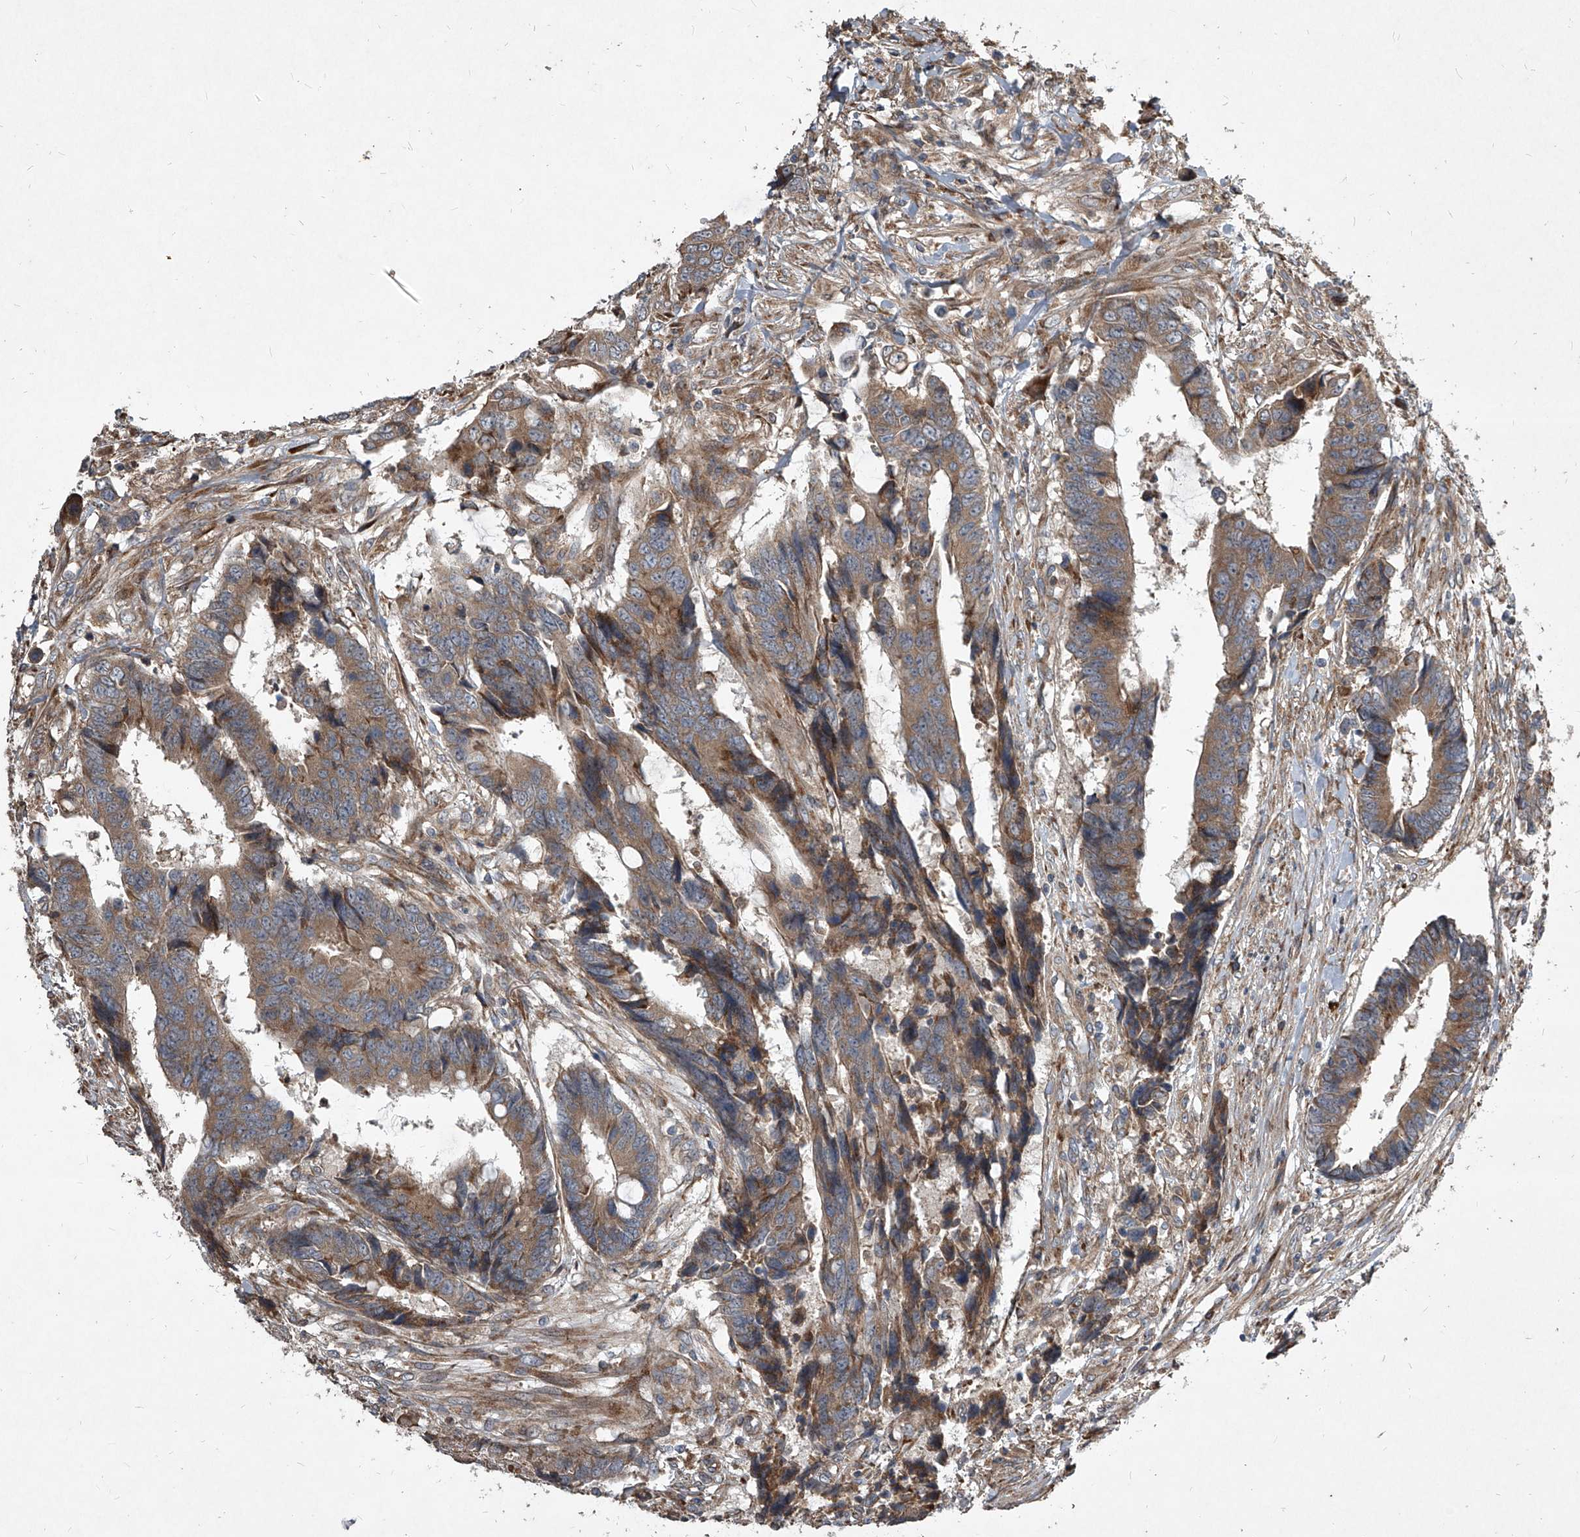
{"staining": {"intensity": "moderate", "quantity": ">75%", "location": "cytoplasmic/membranous"}, "tissue": "colorectal cancer", "cell_type": "Tumor cells", "image_type": "cancer", "snomed": [{"axis": "morphology", "description": "Adenocarcinoma, NOS"}, {"axis": "topography", "description": "Rectum"}], "caption": "The photomicrograph reveals staining of colorectal cancer, revealing moderate cytoplasmic/membranous protein staining (brown color) within tumor cells.", "gene": "EVA1C", "patient": {"sex": "male", "age": 84}}